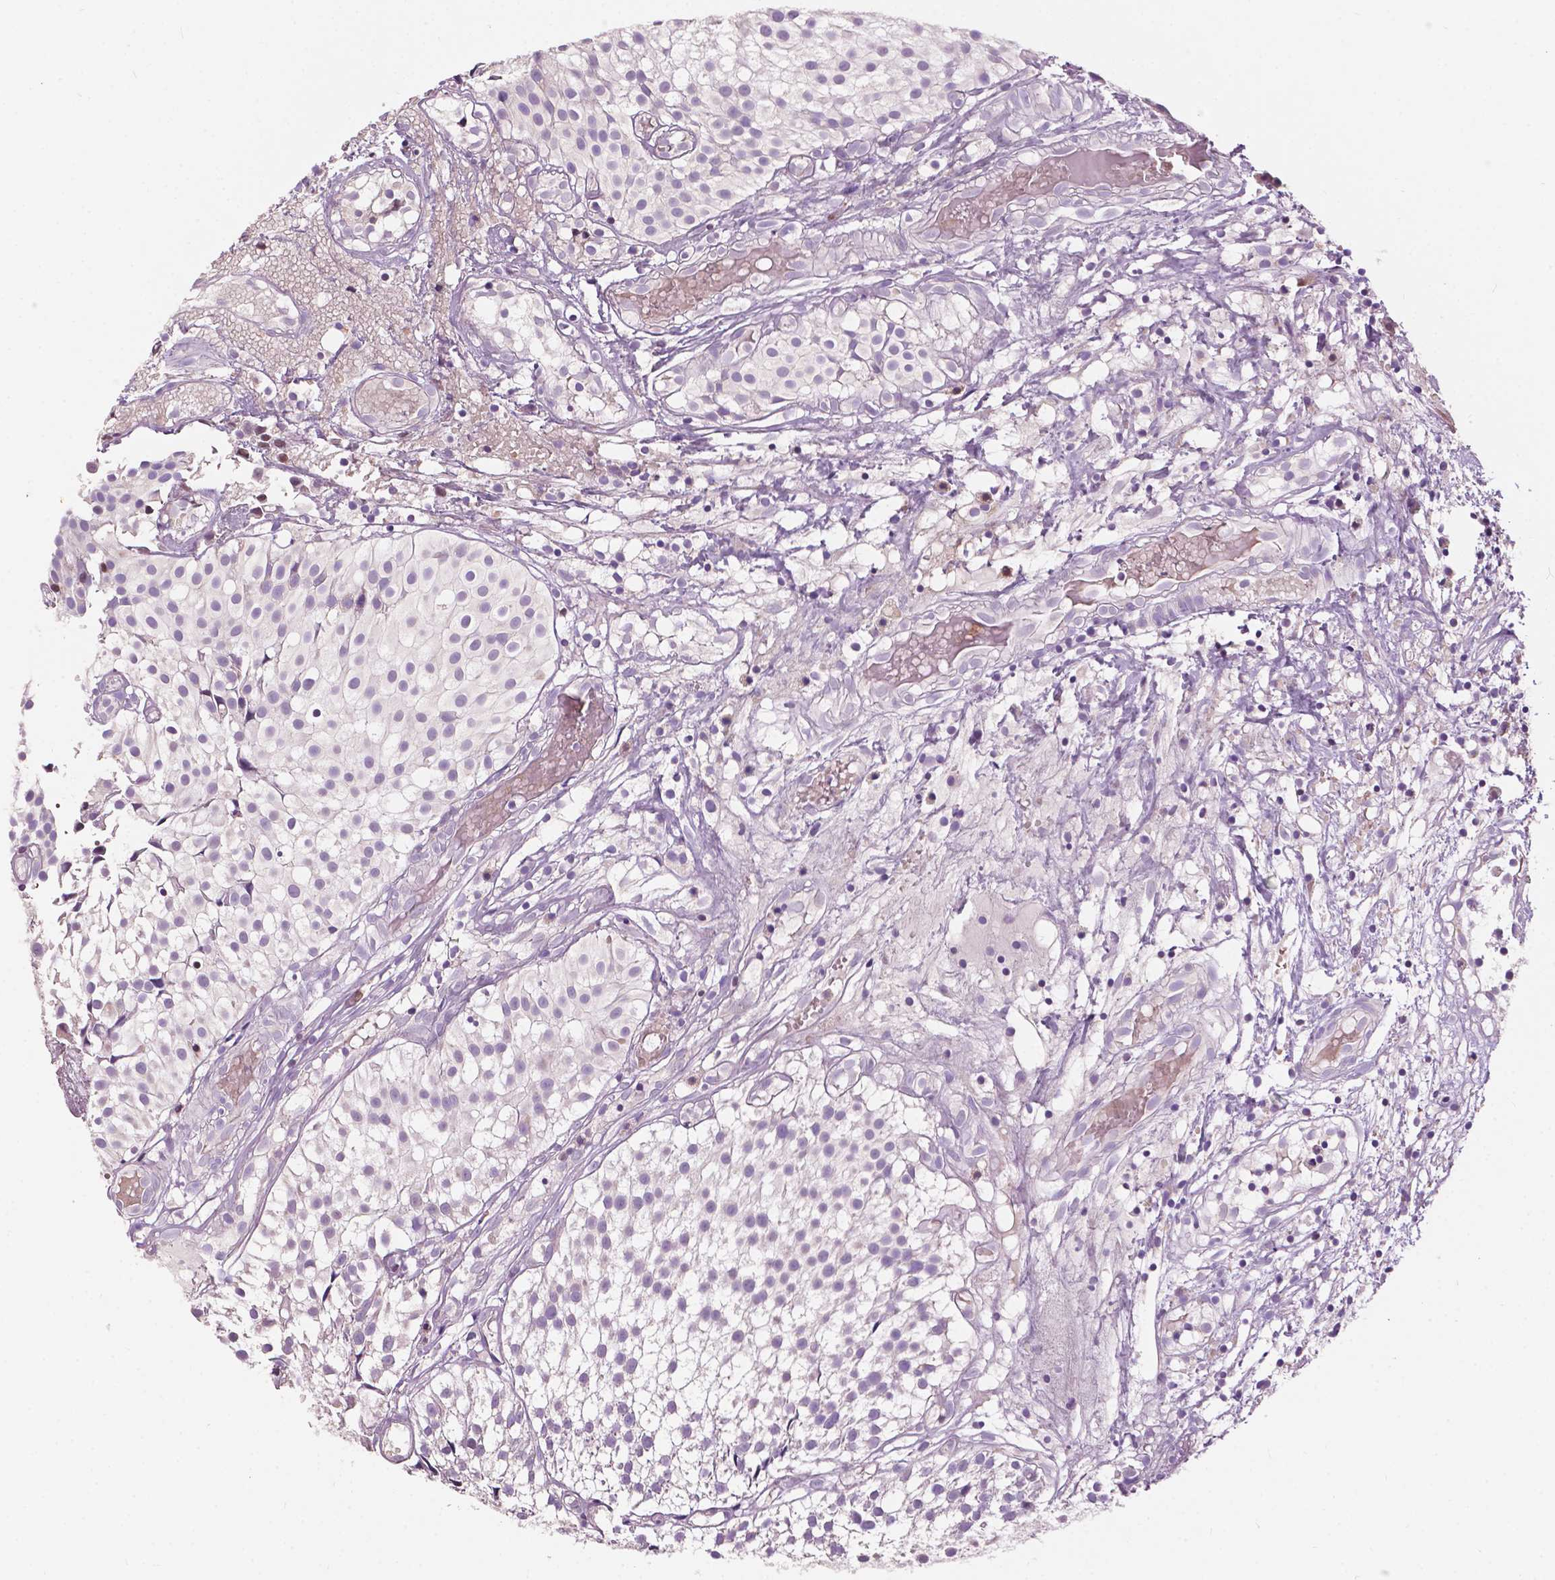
{"staining": {"intensity": "negative", "quantity": "none", "location": "none"}, "tissue": "urothelial cancer", "cell_type": "Tumor cells", "image_type": "cancer", "snomed": [{"axis": "morphology", "description": "Urothelial carcinoma, Low grade"}, {"axis": "topography", "description": "Urinary bladder"}], "caption": "Immunohistochemistry (IHC) of low-grade urothelial carcinoma reveals no staining in tumor cells.", "gene": "NDUFS1", "patient": {"sex": "male", "age": 79}}